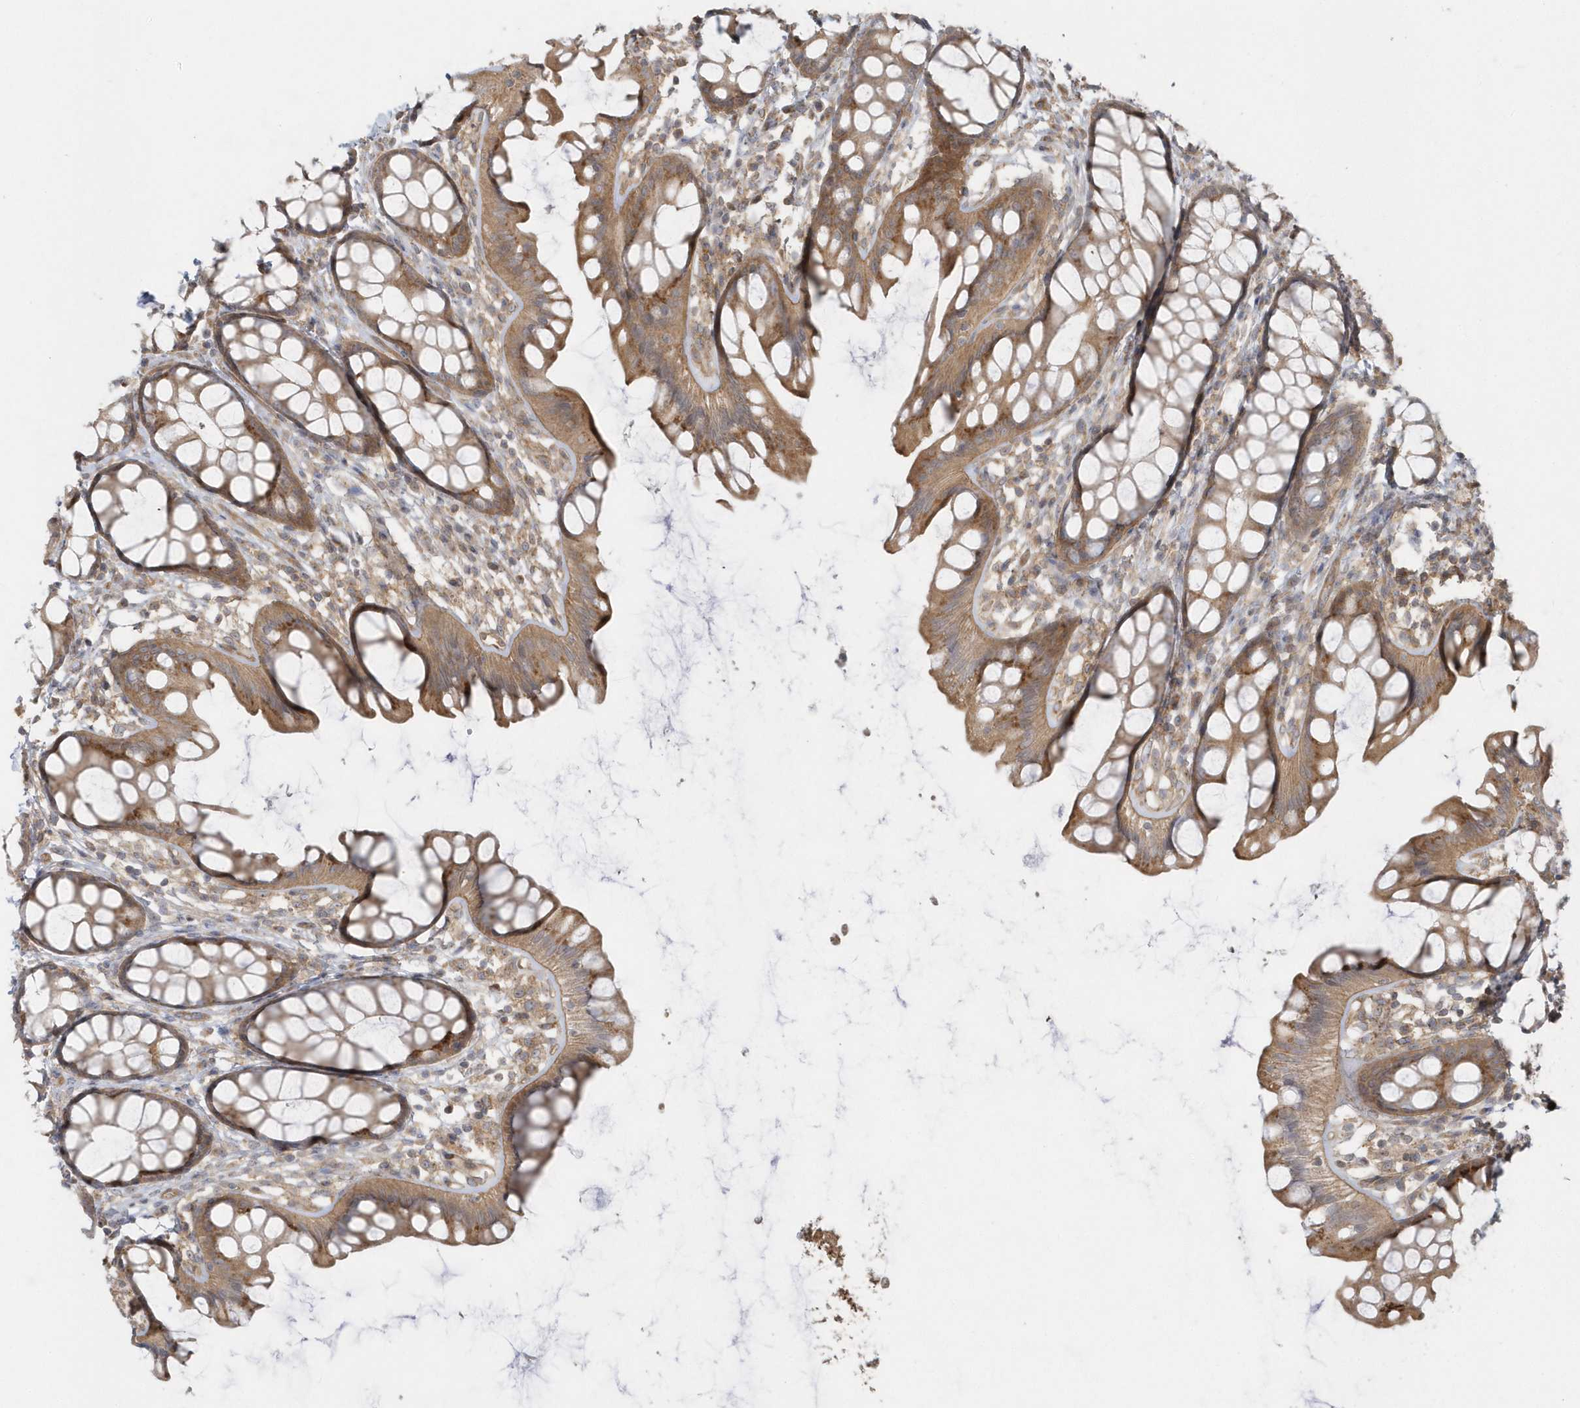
{"staining": {"intensity": "moderate", "quantity": ">75%", "location": "cytoplasmic/membranous"}, "tissue": "rectum", "cell_type": "Glandular cells", "image_type": "normal", "snomed": [{"axis": "morphology", "description": "Normal tissue, NOS"}, {"axis": "topography", "description": "Rectum"}], "caption": "IHC of normal rectum exhibits medium levels of moderate cytoplasmic/membranous expression in about >75% of glandular cells. (DAB (3,3'-diaminobenzidine) IHC with brightfield microscopy, high magnification).", "gene": "ACTR1A", "patient": {"sex": "female", "age": 65}}